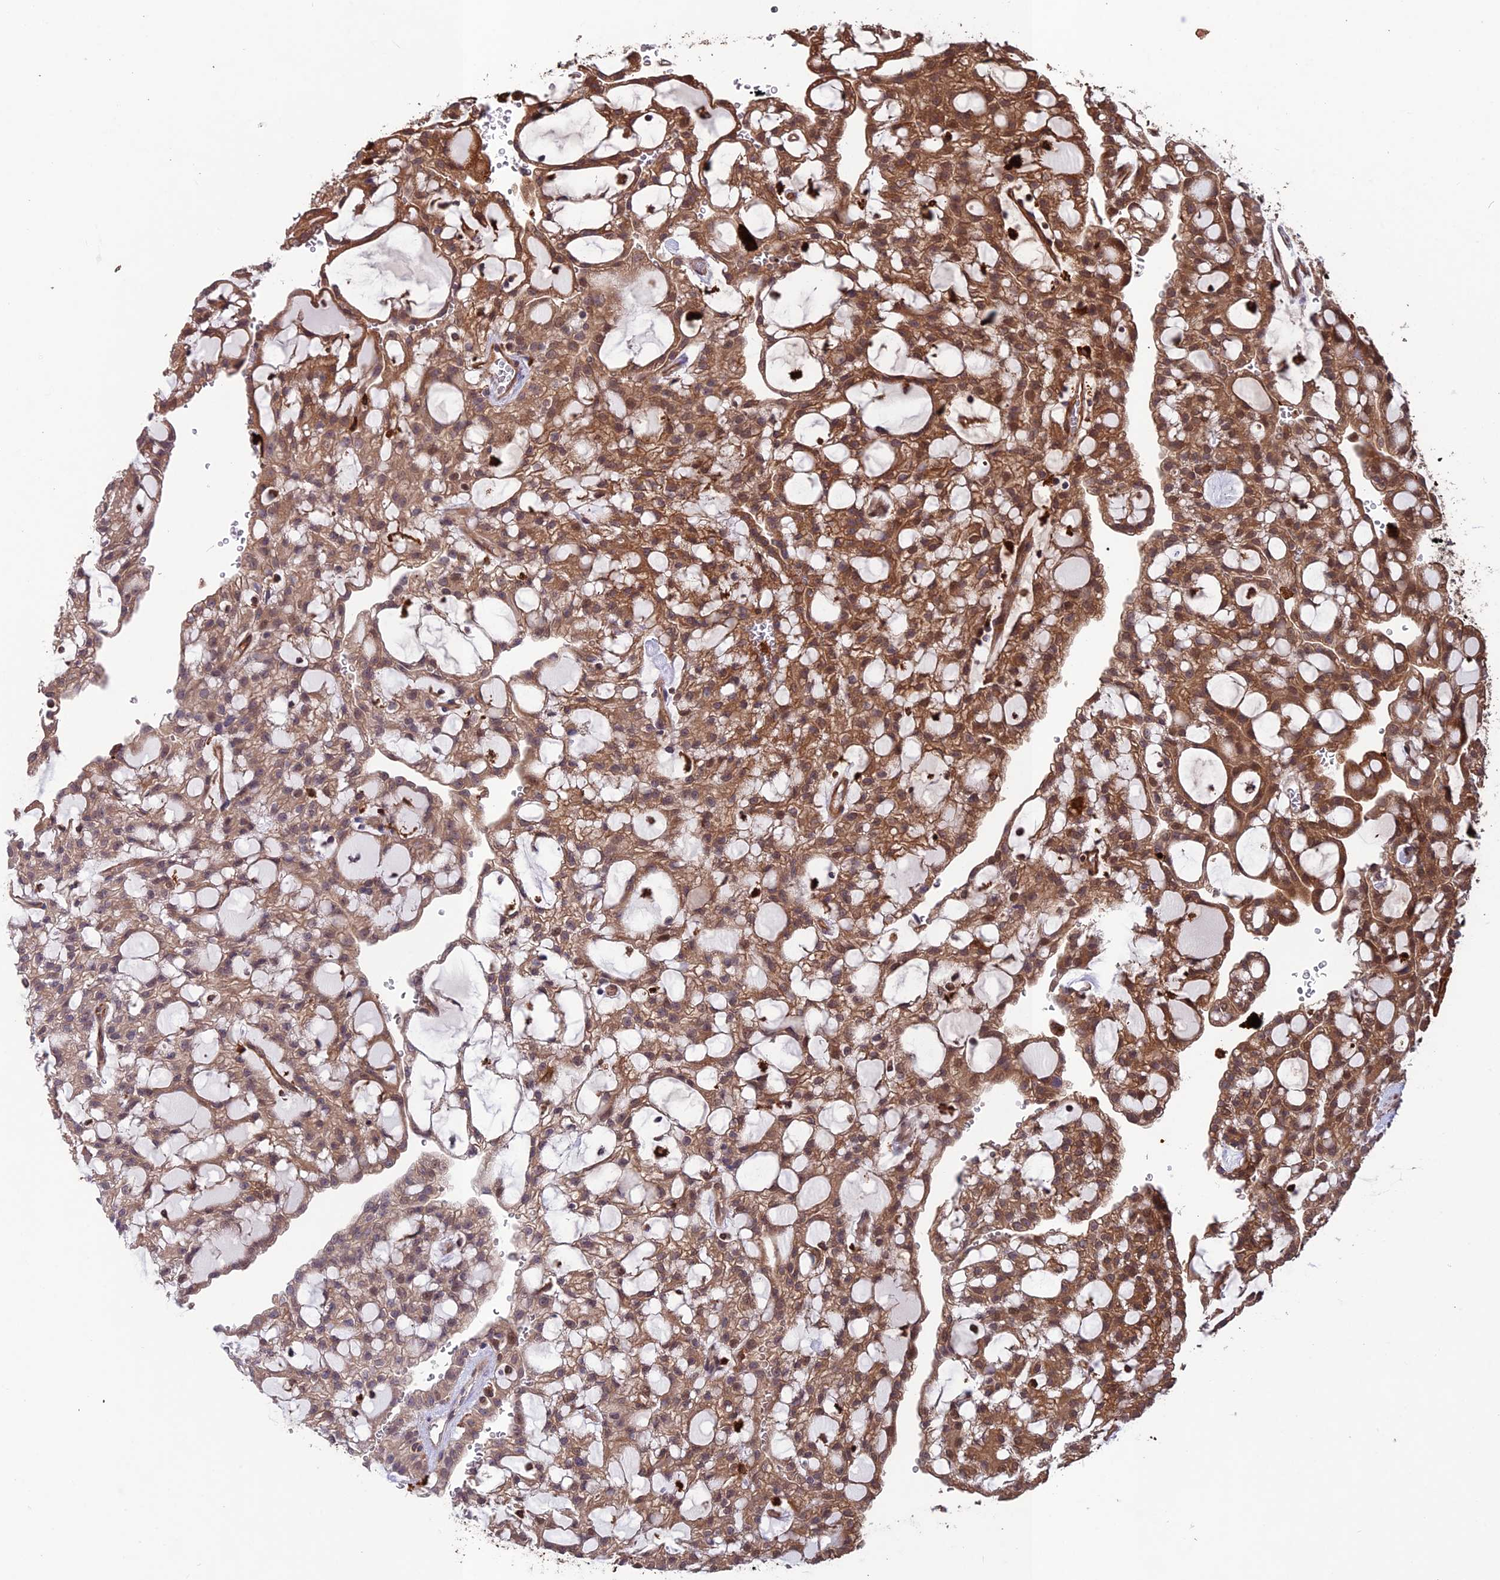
{"staining": {"intensity": "moderate", "quantity": "25%-75%", "location": "cytoplasmic/membranous"}, "tissue": "renal cancer", "cell_type": "Tumor cells", "image_type": "cancer", "snomed": [{"axis": "morphology", "description": "Adenocarcinoma, NOS"}, {"axis": "topography", "description": "Kidney"}], "caption": "Human adenocarcinoma (renal) stained with a protein marker displays moderate staining in tumor cells.", "gene": "MAST2", "patient": {"sex": "male", "age": 63}}